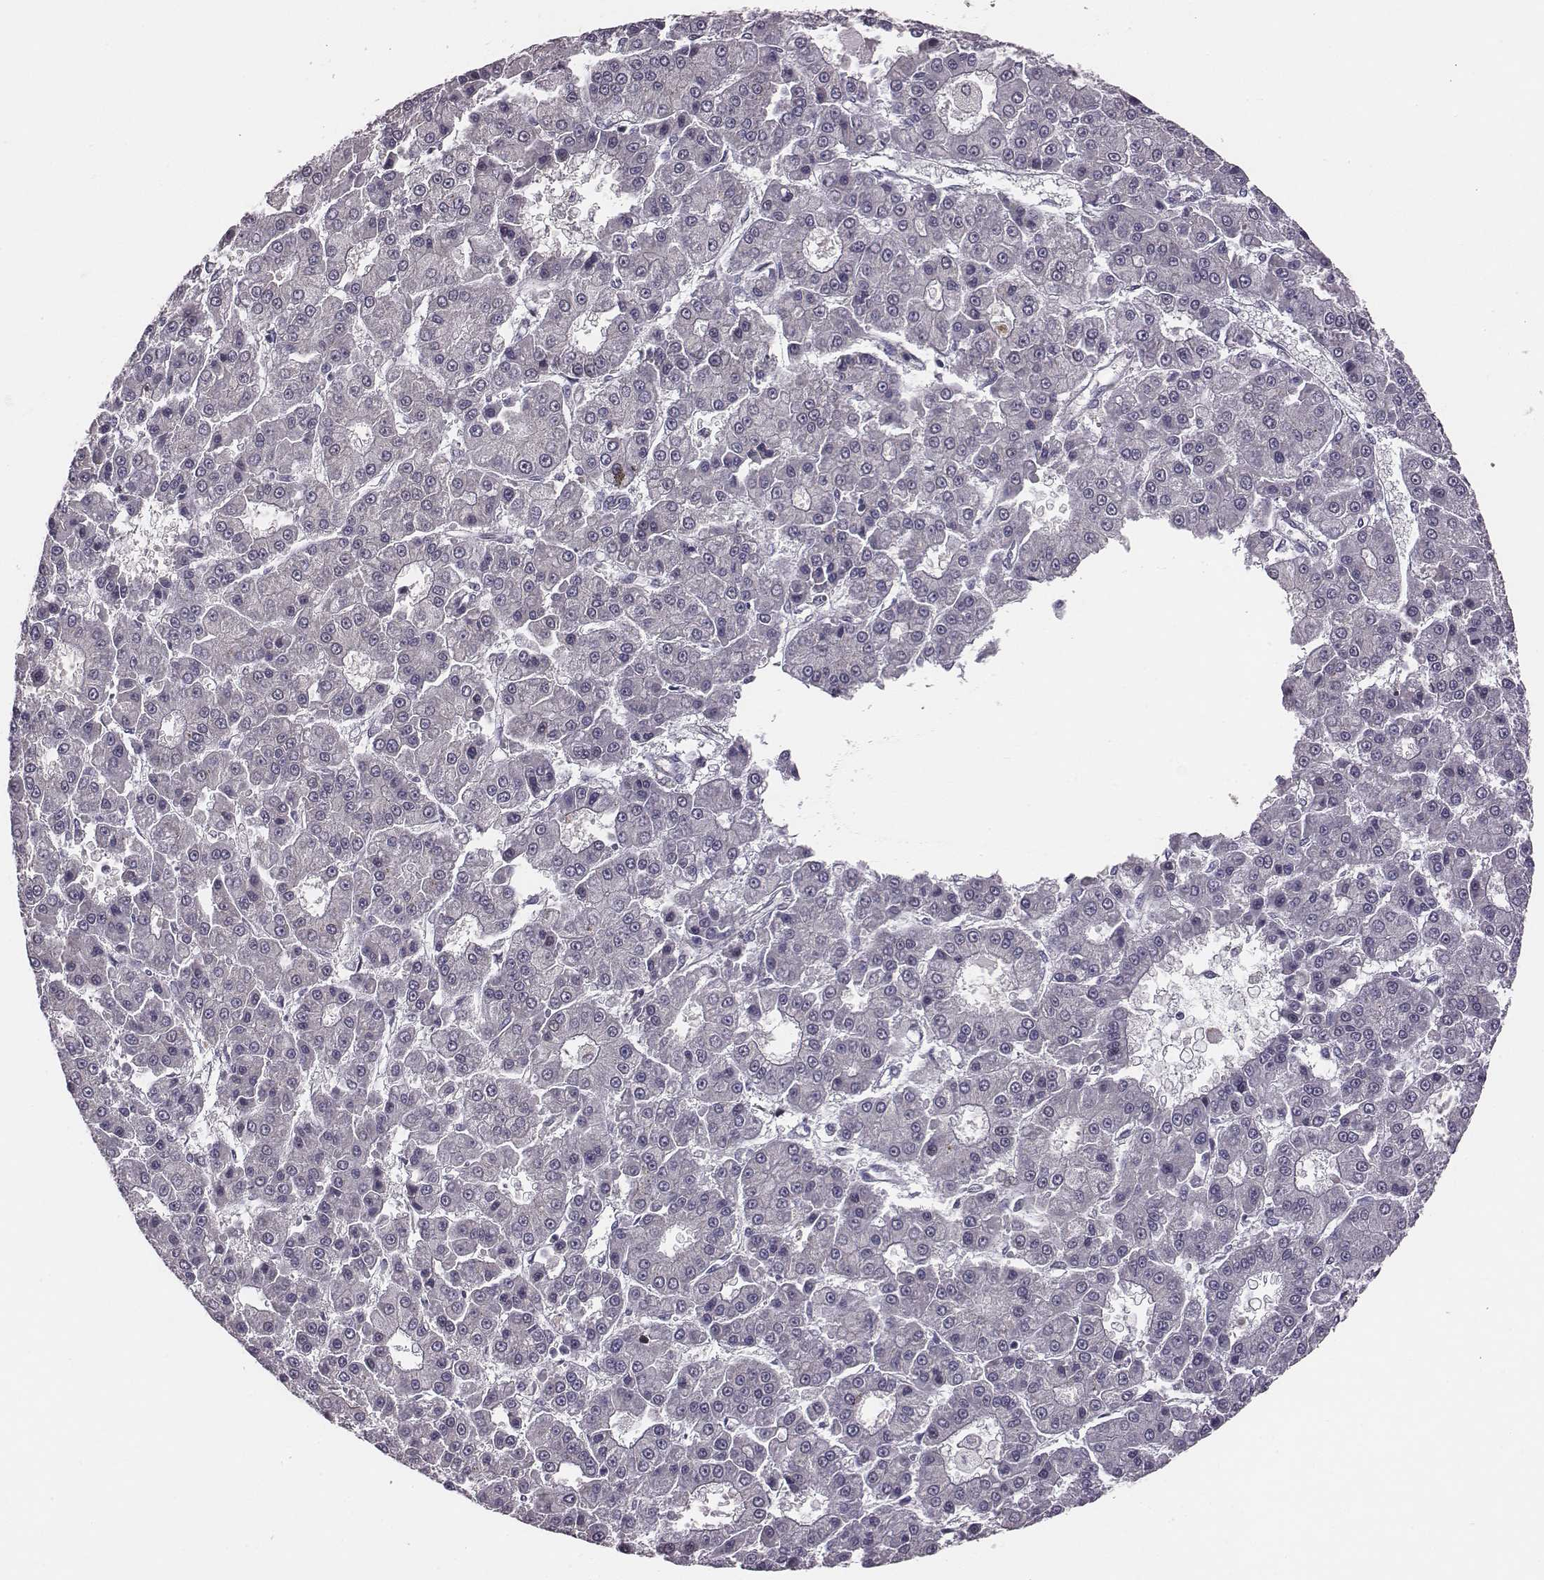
{"staining": {"intensity": "negative", "quantity": "none", "location": "none"}, "tissue": "liver cancer", "cell_type": "Tumor cells", "image_type": "cancer", "snomed": [{"axis": "morphology", "description": "Carcinoma, Hepatocellular, NOS"}, {"axis": "topography", "description": "Liver"}], "caption": "DAB immunohistochemical staining of liver cancer (hepatocellular carcinoma) demonstrates no significant staining in tumor cells. (DAB (3,3'-diaminobenzidine) immunohistochemistry, high magnification).", "gene": "SMURF2", "patient": {"sex": "male", "age": 70}}